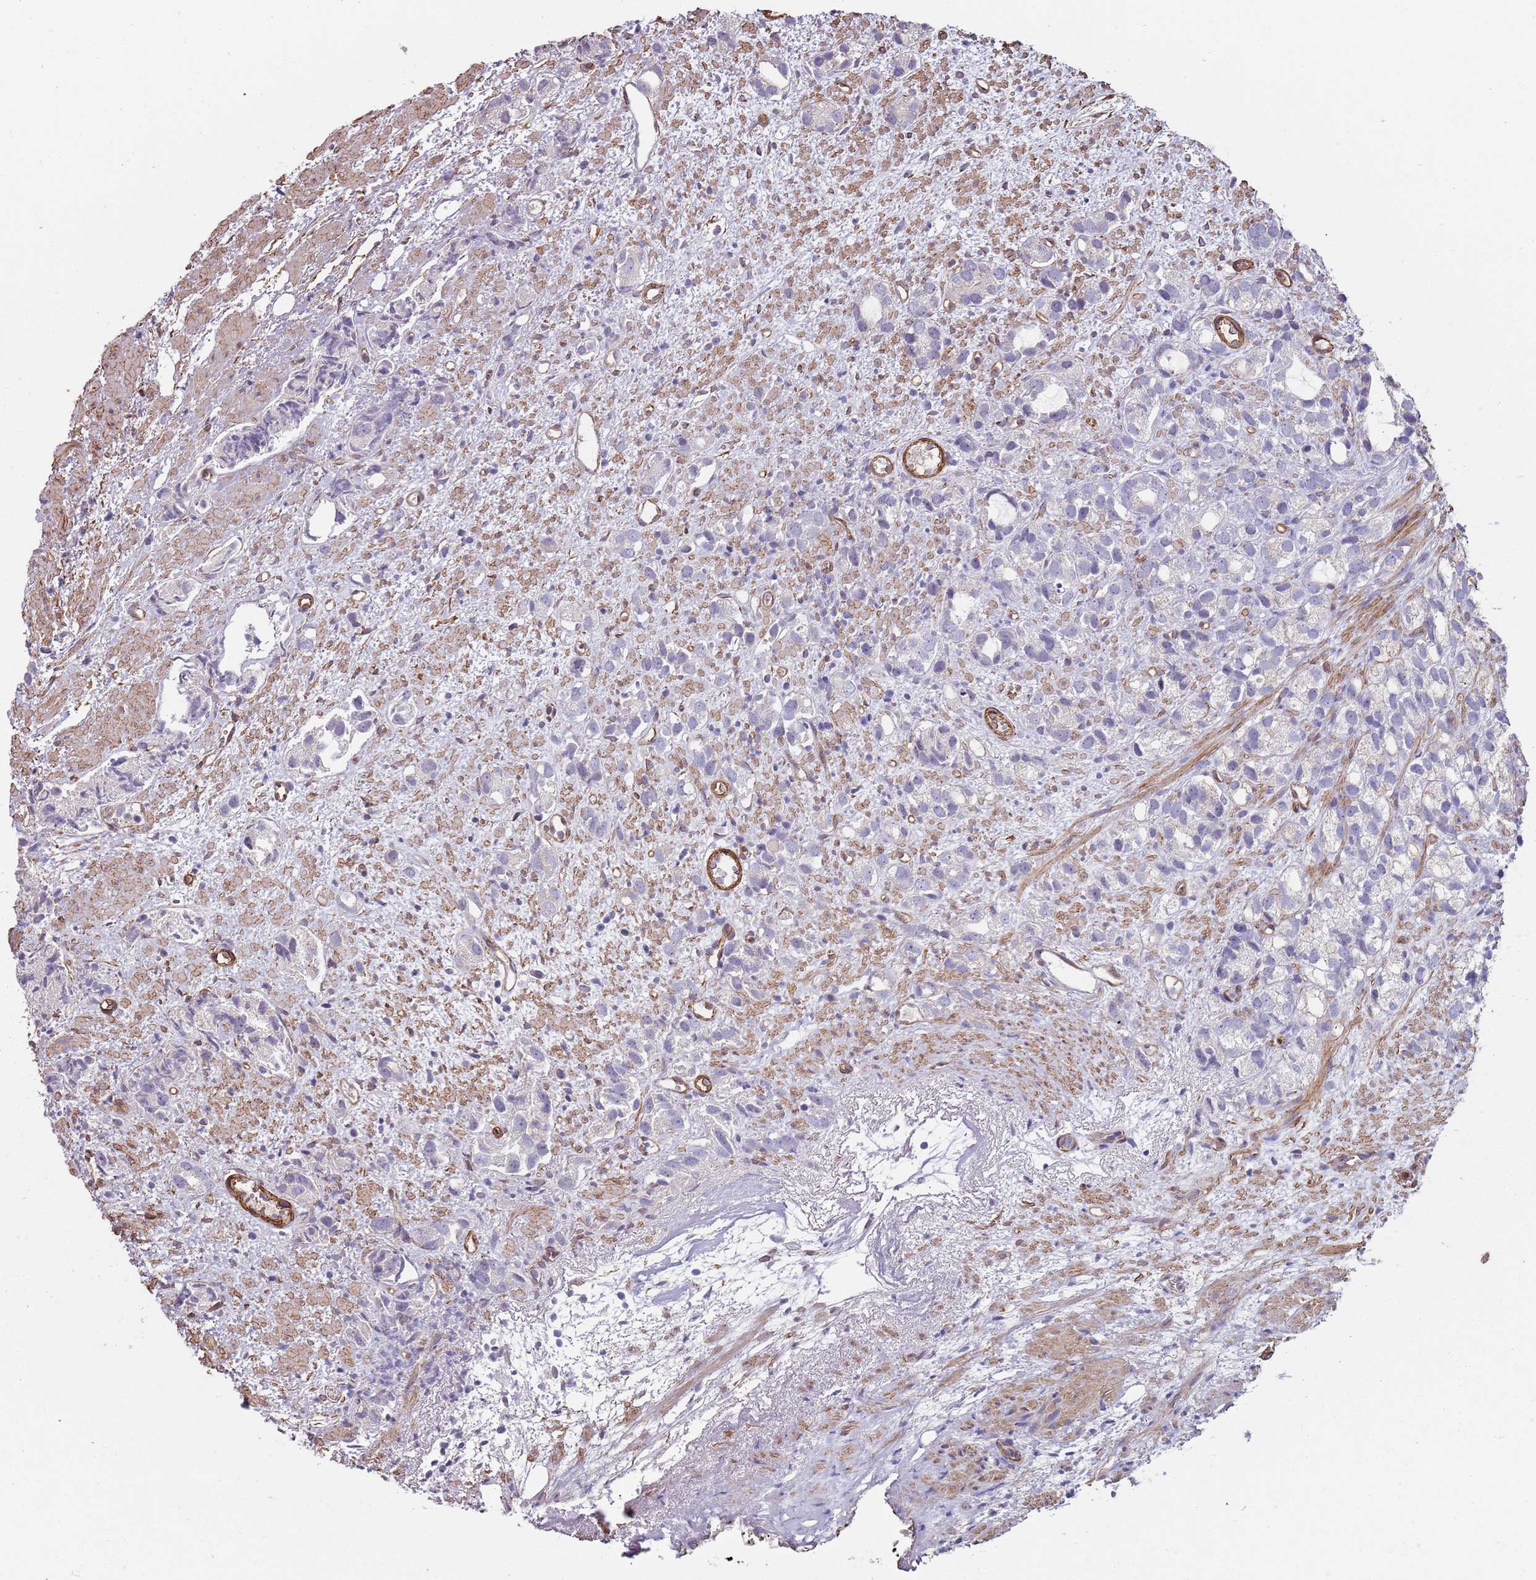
{"staining": {"intensity": "negative", "quantity": "none", "location": "none"}, "tissue": "prostate cancer", "cell_type": "Tumor cells", "image_type": "cancer", "snomed": [{"axis": "morphology", "description": "Adenocarcinoma, High grade"}, {"axis": "topography", "description": "Prostate"}], "caption": "Tumor cells are negative for protein expression in human high-grade adenocarcinoma (prostate).", "gene": "PHLPP2", "patient": {"sex": "male", "age": 82}}